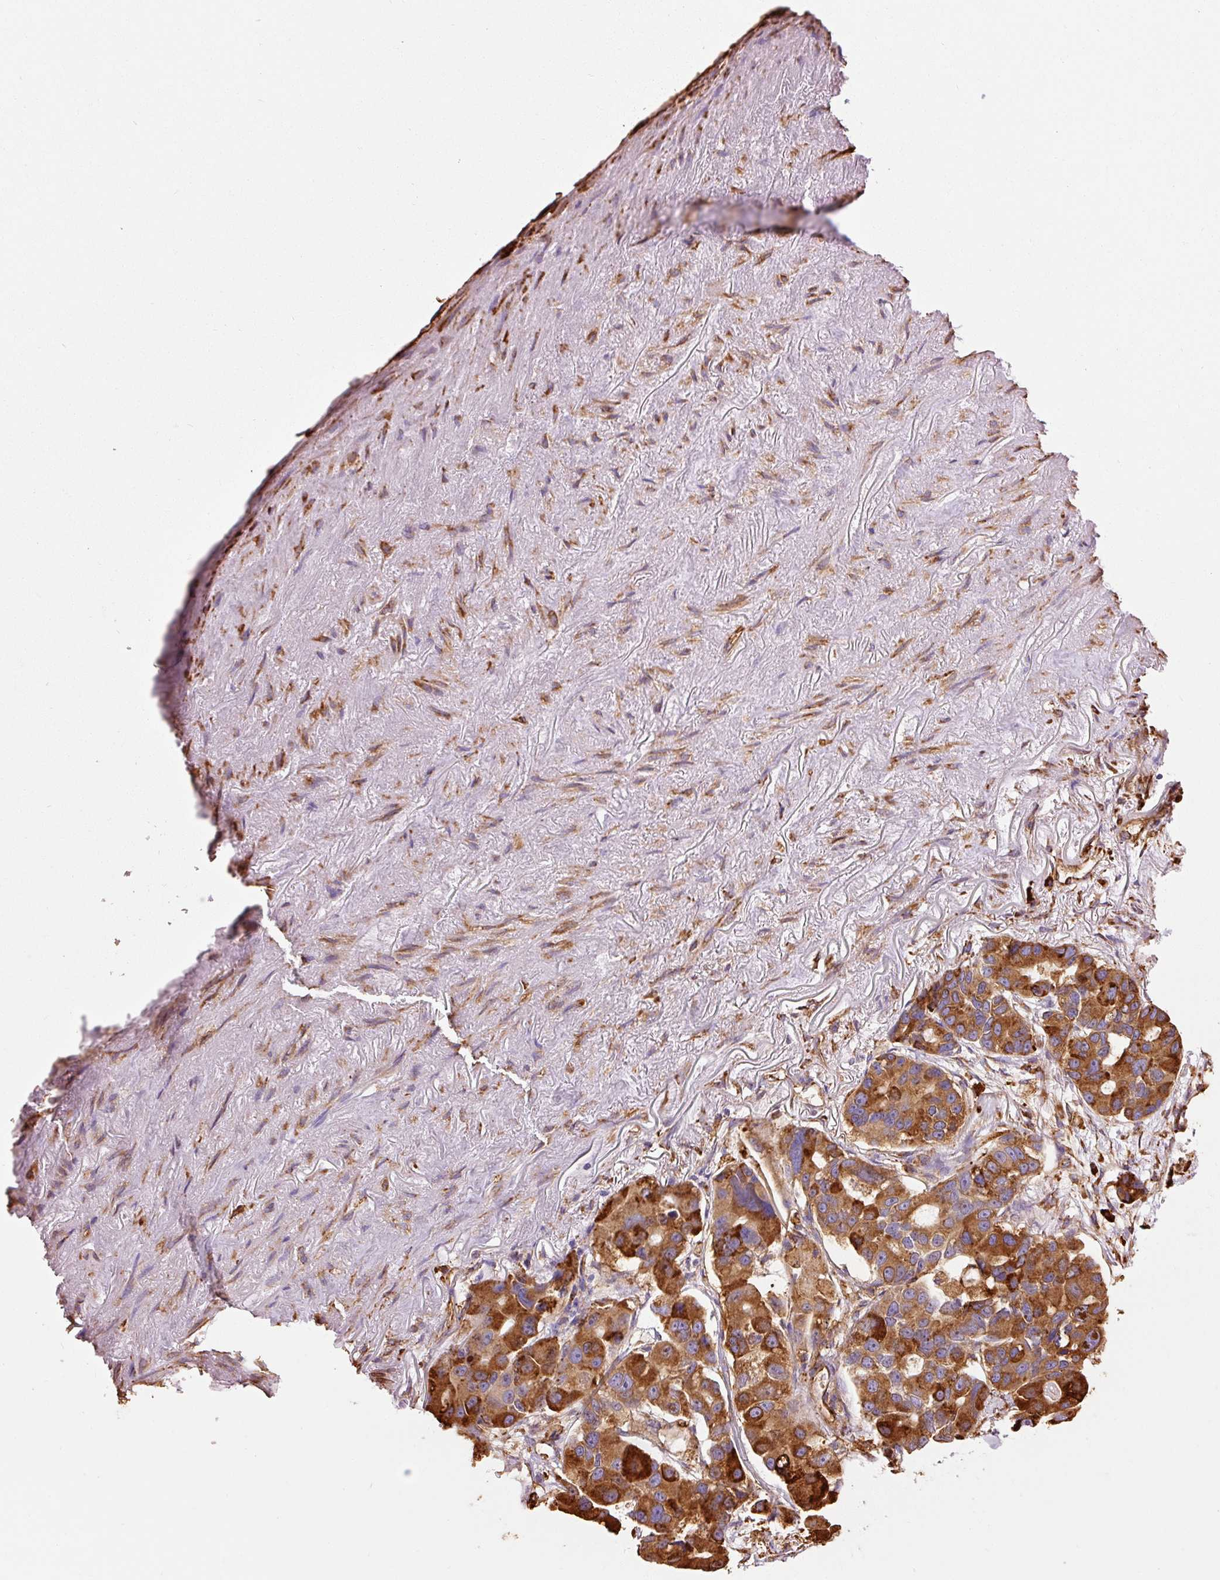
{"staining": {"intensity": "strong", "quantity": ">75%", "location": "cytoplasmic/membranous"}, "tissue": "lung cancer", "cell_type": "Tumor cells", "image_type": "cancer", "snomed": [{"axis": "morphology", "description": "Adenocarcinoma, NOS"}, {"axis": "topography", "description": "Lung"}], "caption": "A brown stain labels strong cytoplasmic/membranous positivity of a protein in human adenocarcinoma (lung) tumor cells.", "gene": "KLC1", "patient": {"sex": "female", "age": 54}}